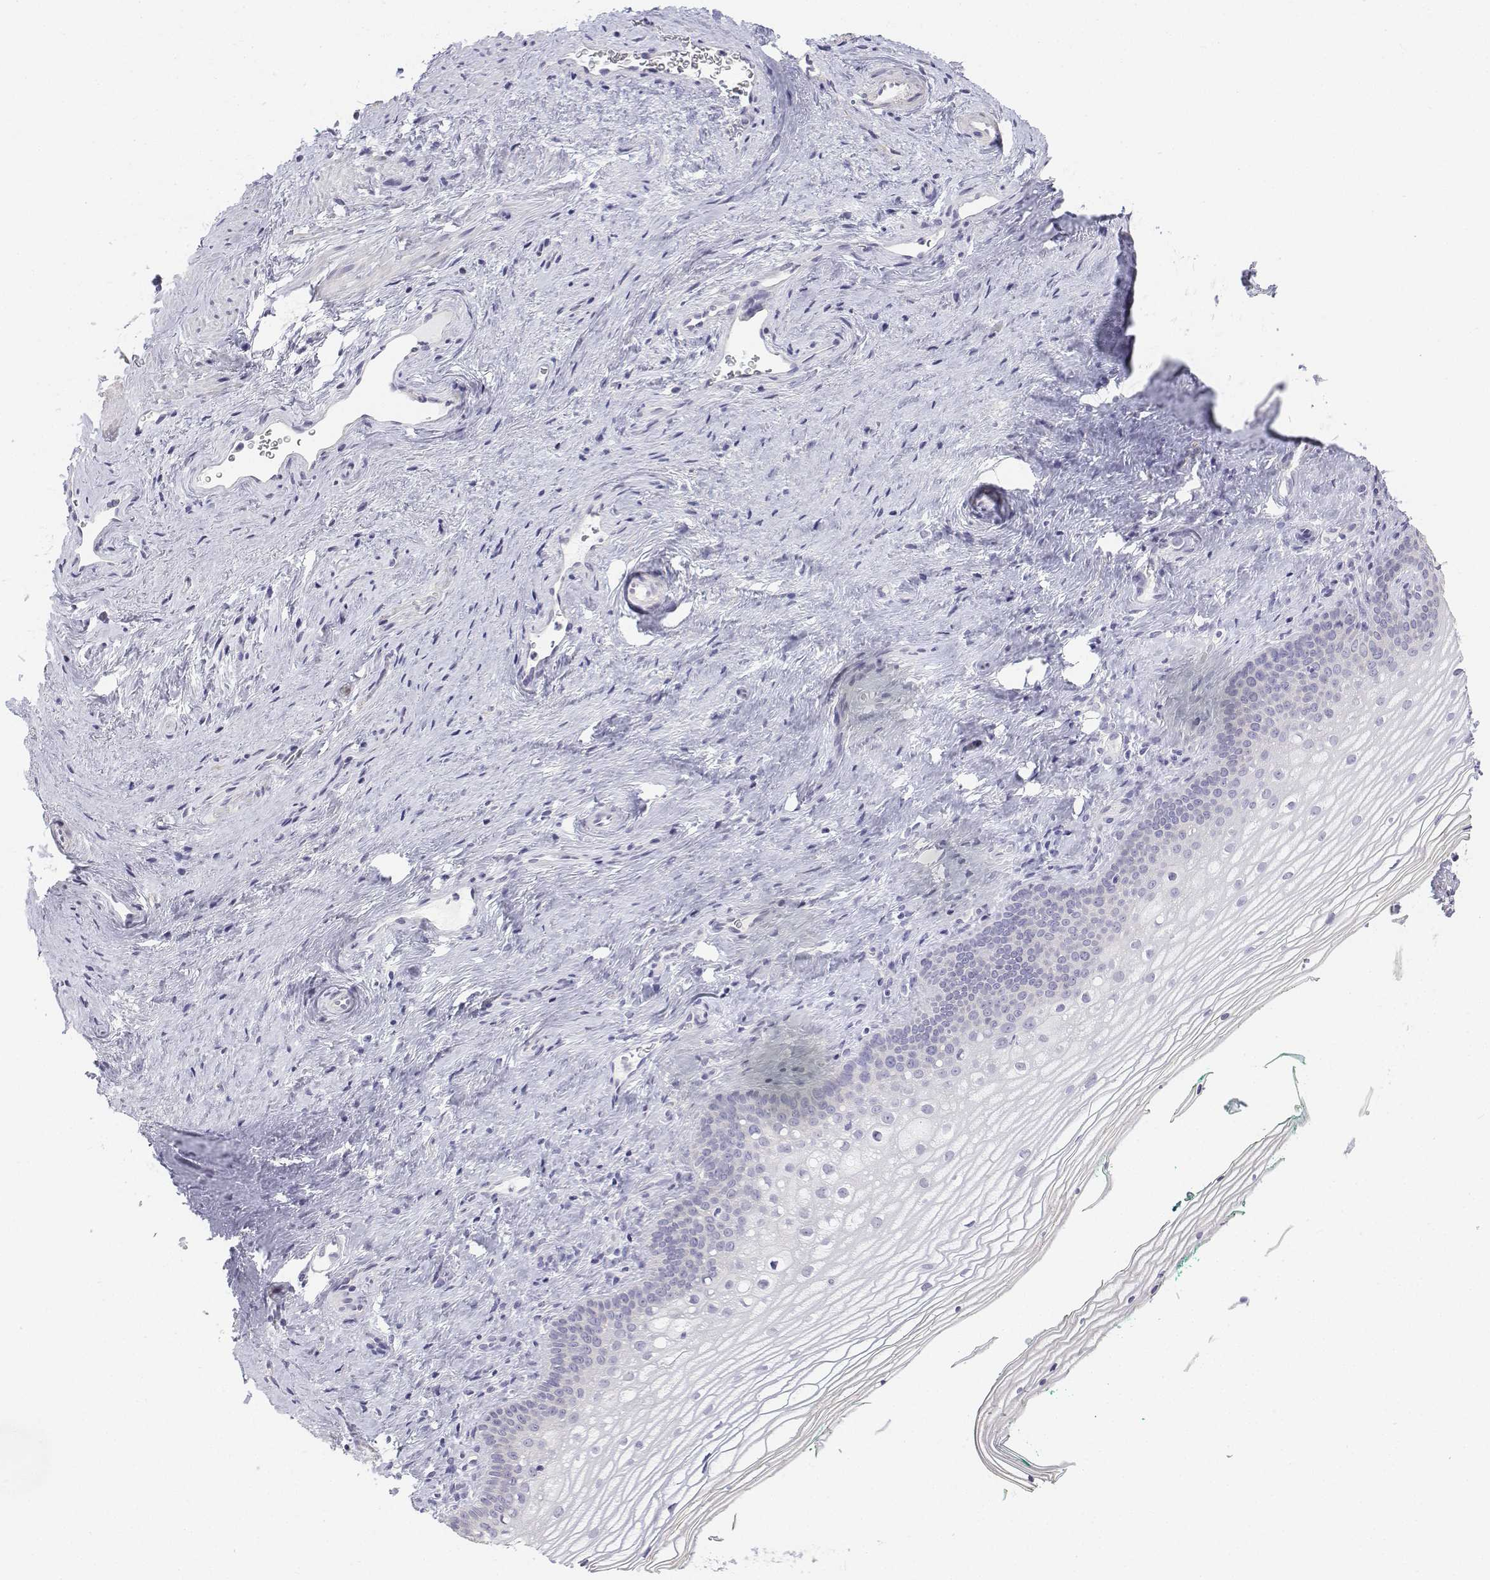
{"staining": {"intensity": "negative", "quantity": "none", "location": "none"}, "tissue": "vagina", "cell_type": "Squamous epithelial cells", "image_type": "normal", "snomed": [{"axis": "morphology", "description": "Normal tissue, NOS"}, {"axis": "topography", "description": "Vagina"}], "caption": "Immunohistochemistry (IHC) image of unremarkable human vagina stained for a protein (brown), which exhibits no positivity in squamous epithelial cells.", "gene": "LGSN", "patient": {"sex": "female", "age": 44}}